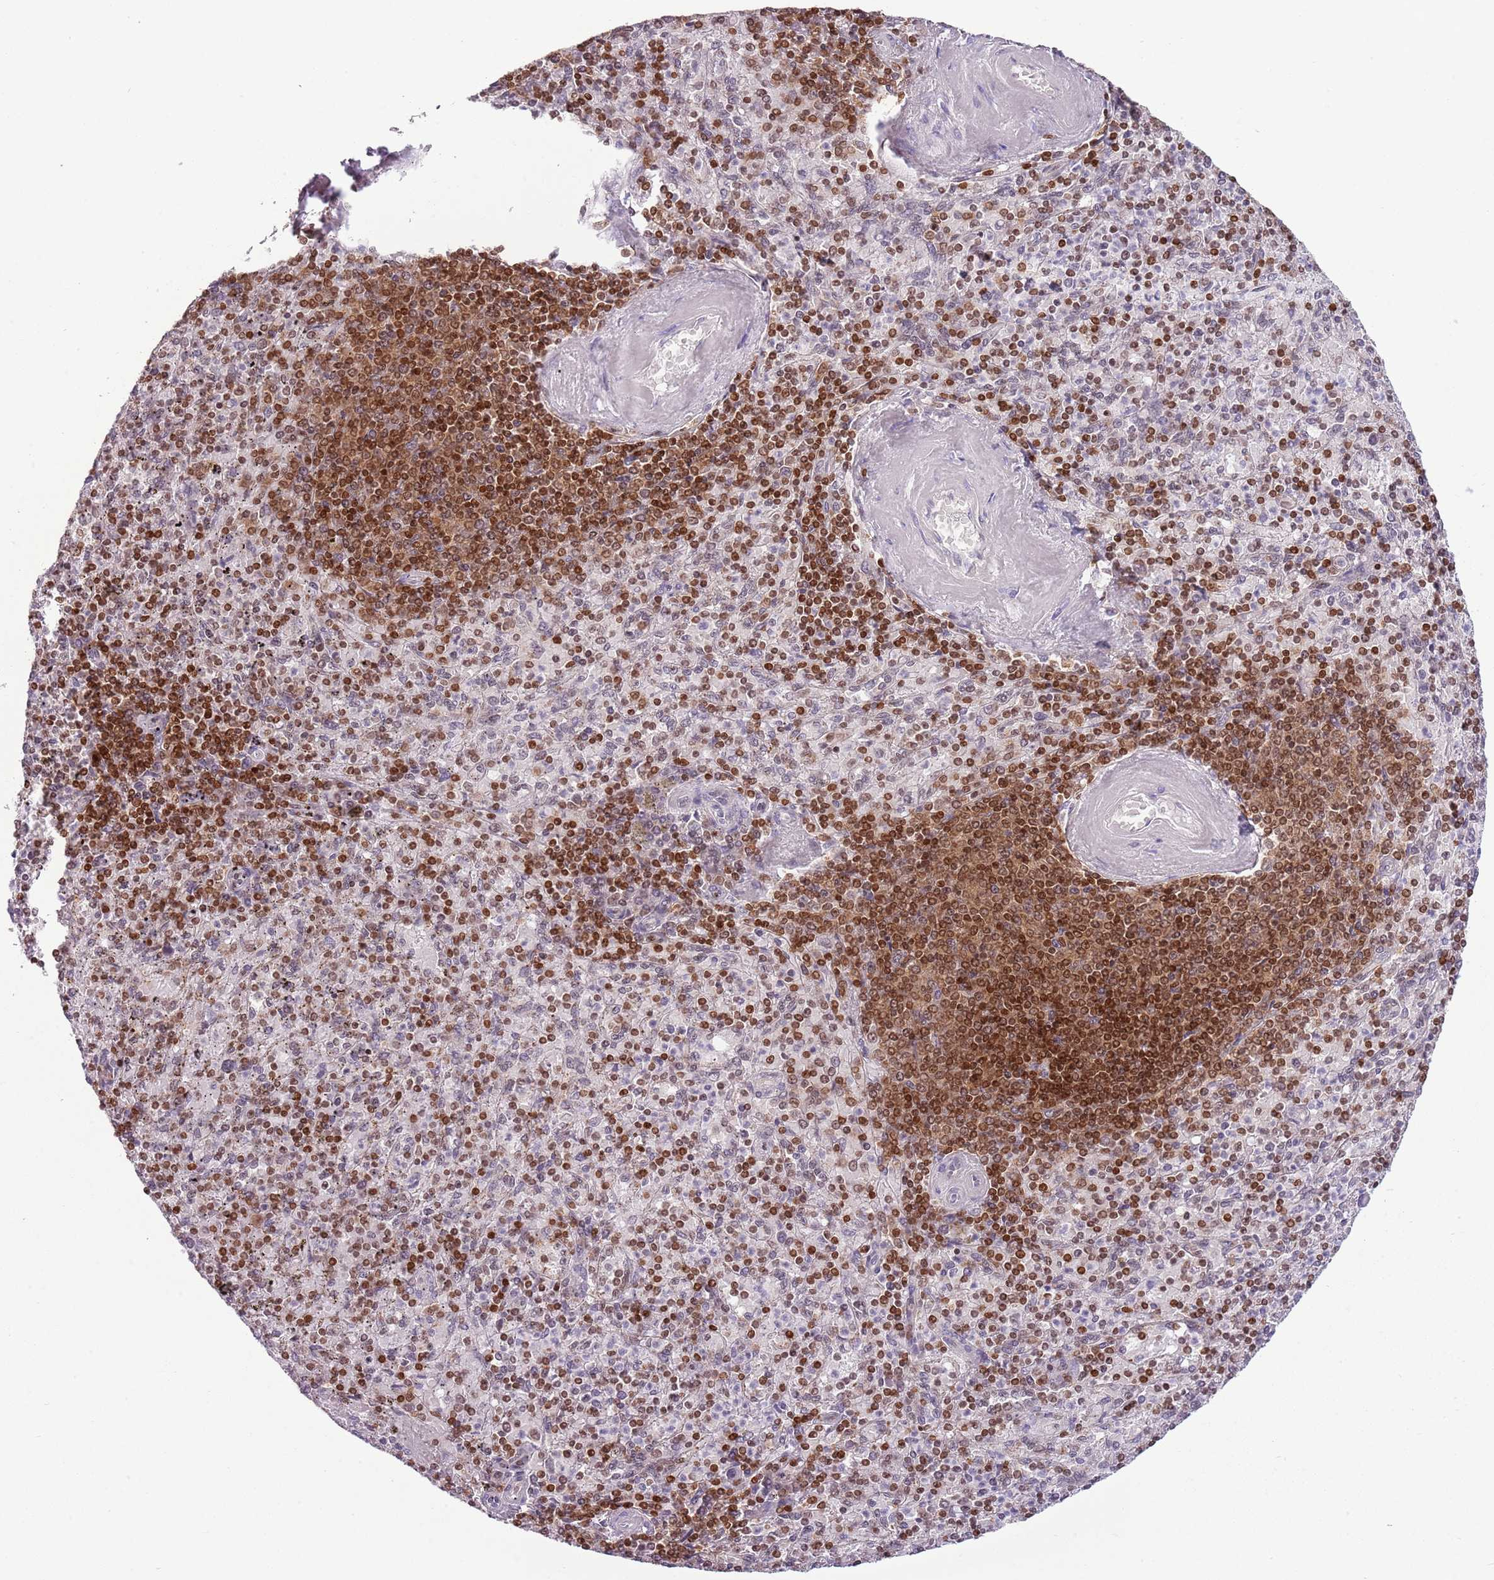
{"staining": {"intensity": "strong", "quantity": ">75%", "location": "nuclear"}, "tissue": "spleen", "cell_type": "Cells in red pulp", "image_type": "normal", "snomed": [{"axis": "morphology", "description": "Normal tissue, NOS"}, {"axis": "topography", "description": "Spleen"}], "caption": "This is a histology image of immunohistochemistry (IHC) staining of benign spleen, which shows strong staining in the nuclear of cells in red pulp.", "gene": "SELENOH", "patient": {"sex": "male", "age": 82}}